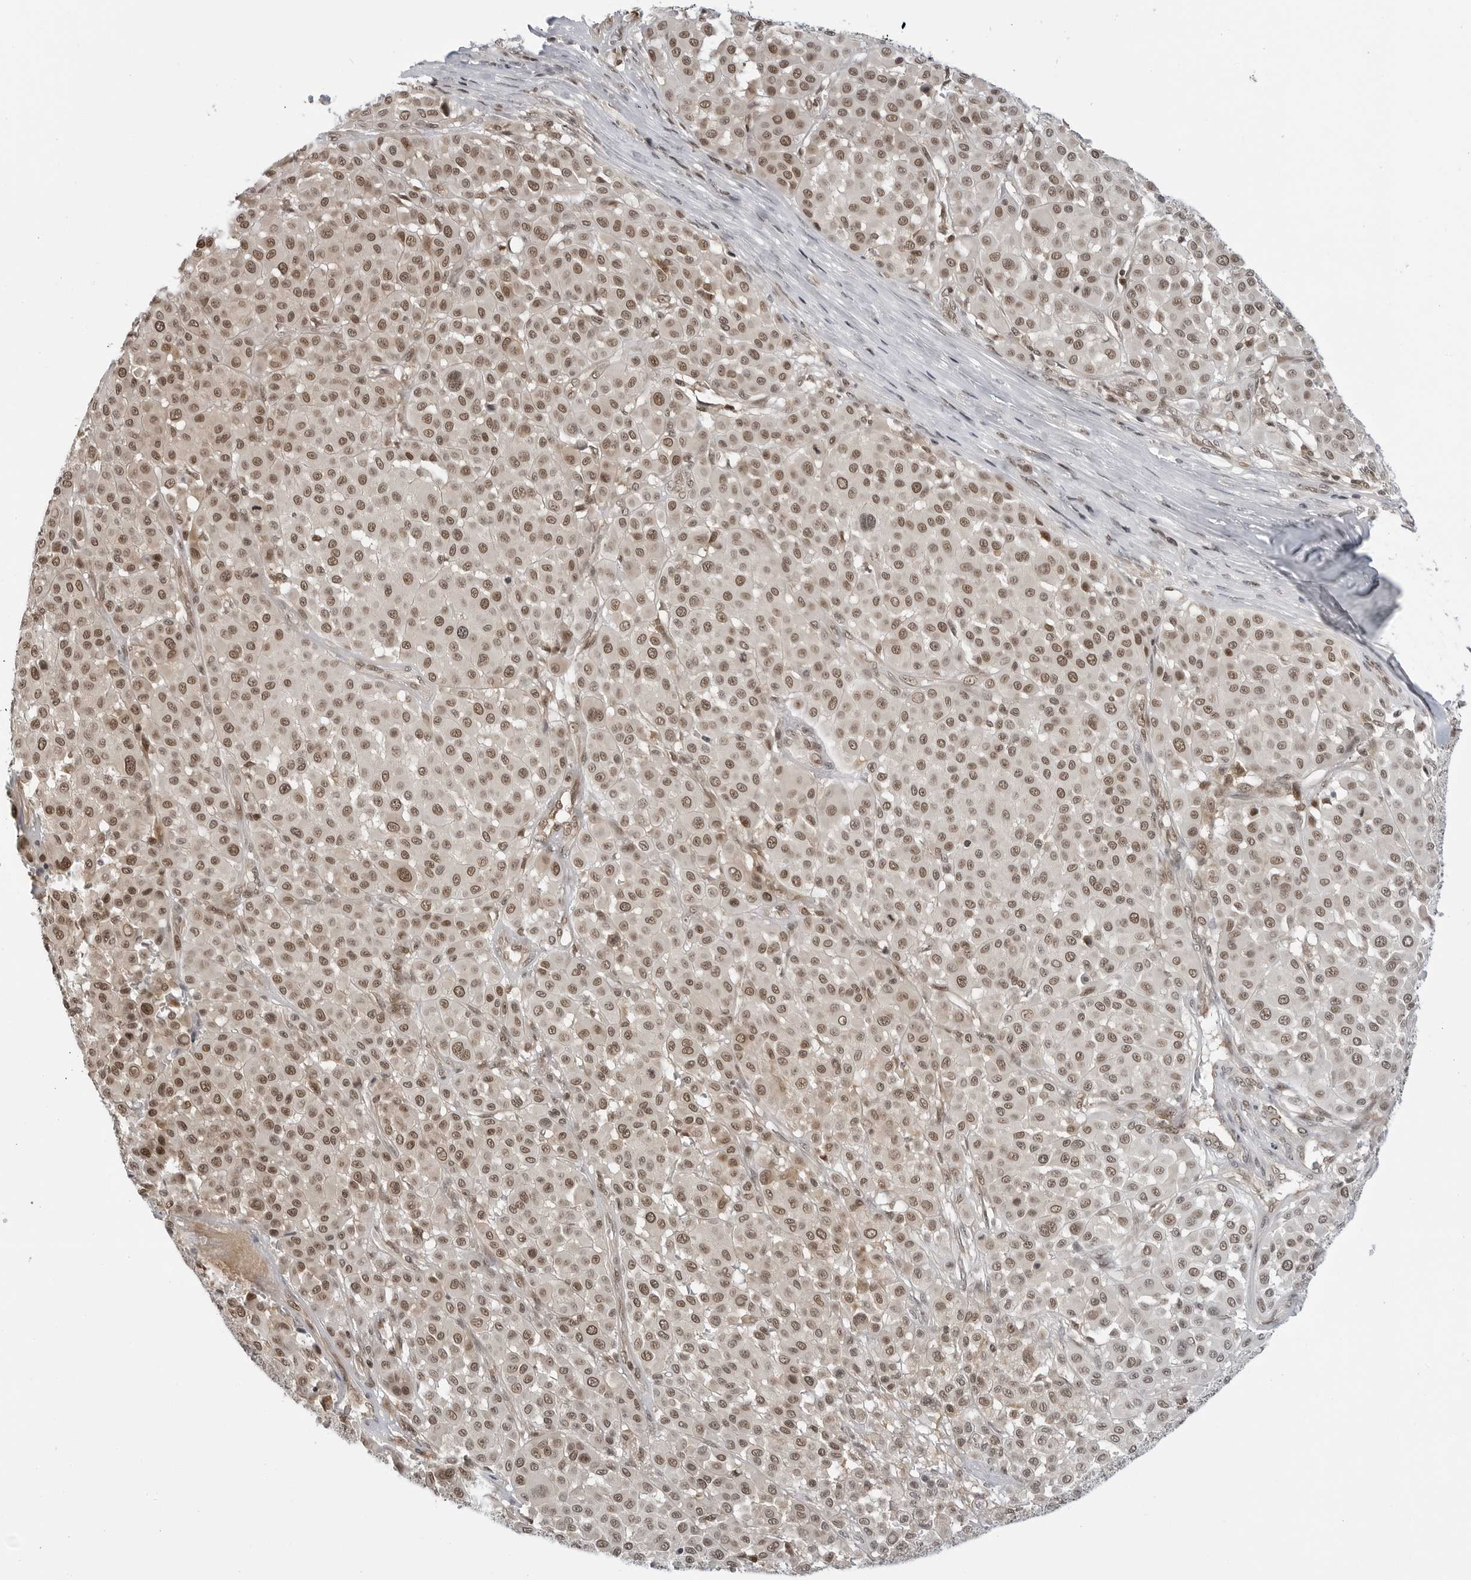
{"staining": {"intensity": "moderate", "quantity": ">75%", "location": "nuclear"}, "tissue": "melanoma", "cell_type": "Tumor cells", "image_type": "cancer", "snomed": [{"axis": "morphology", "description": "Malignant melanoma, Metastatic site"}, {"axis": "topography", "description": "Soft tissue"}], "caption": "A high-resolution micrograph shows immunohistochemistry staining of melanoma, which displays moderate nuclear positivity in approximately >75% of tumor cells.", "gene": "C8orf33", "patient": {"sex": "male", "age": 41}}